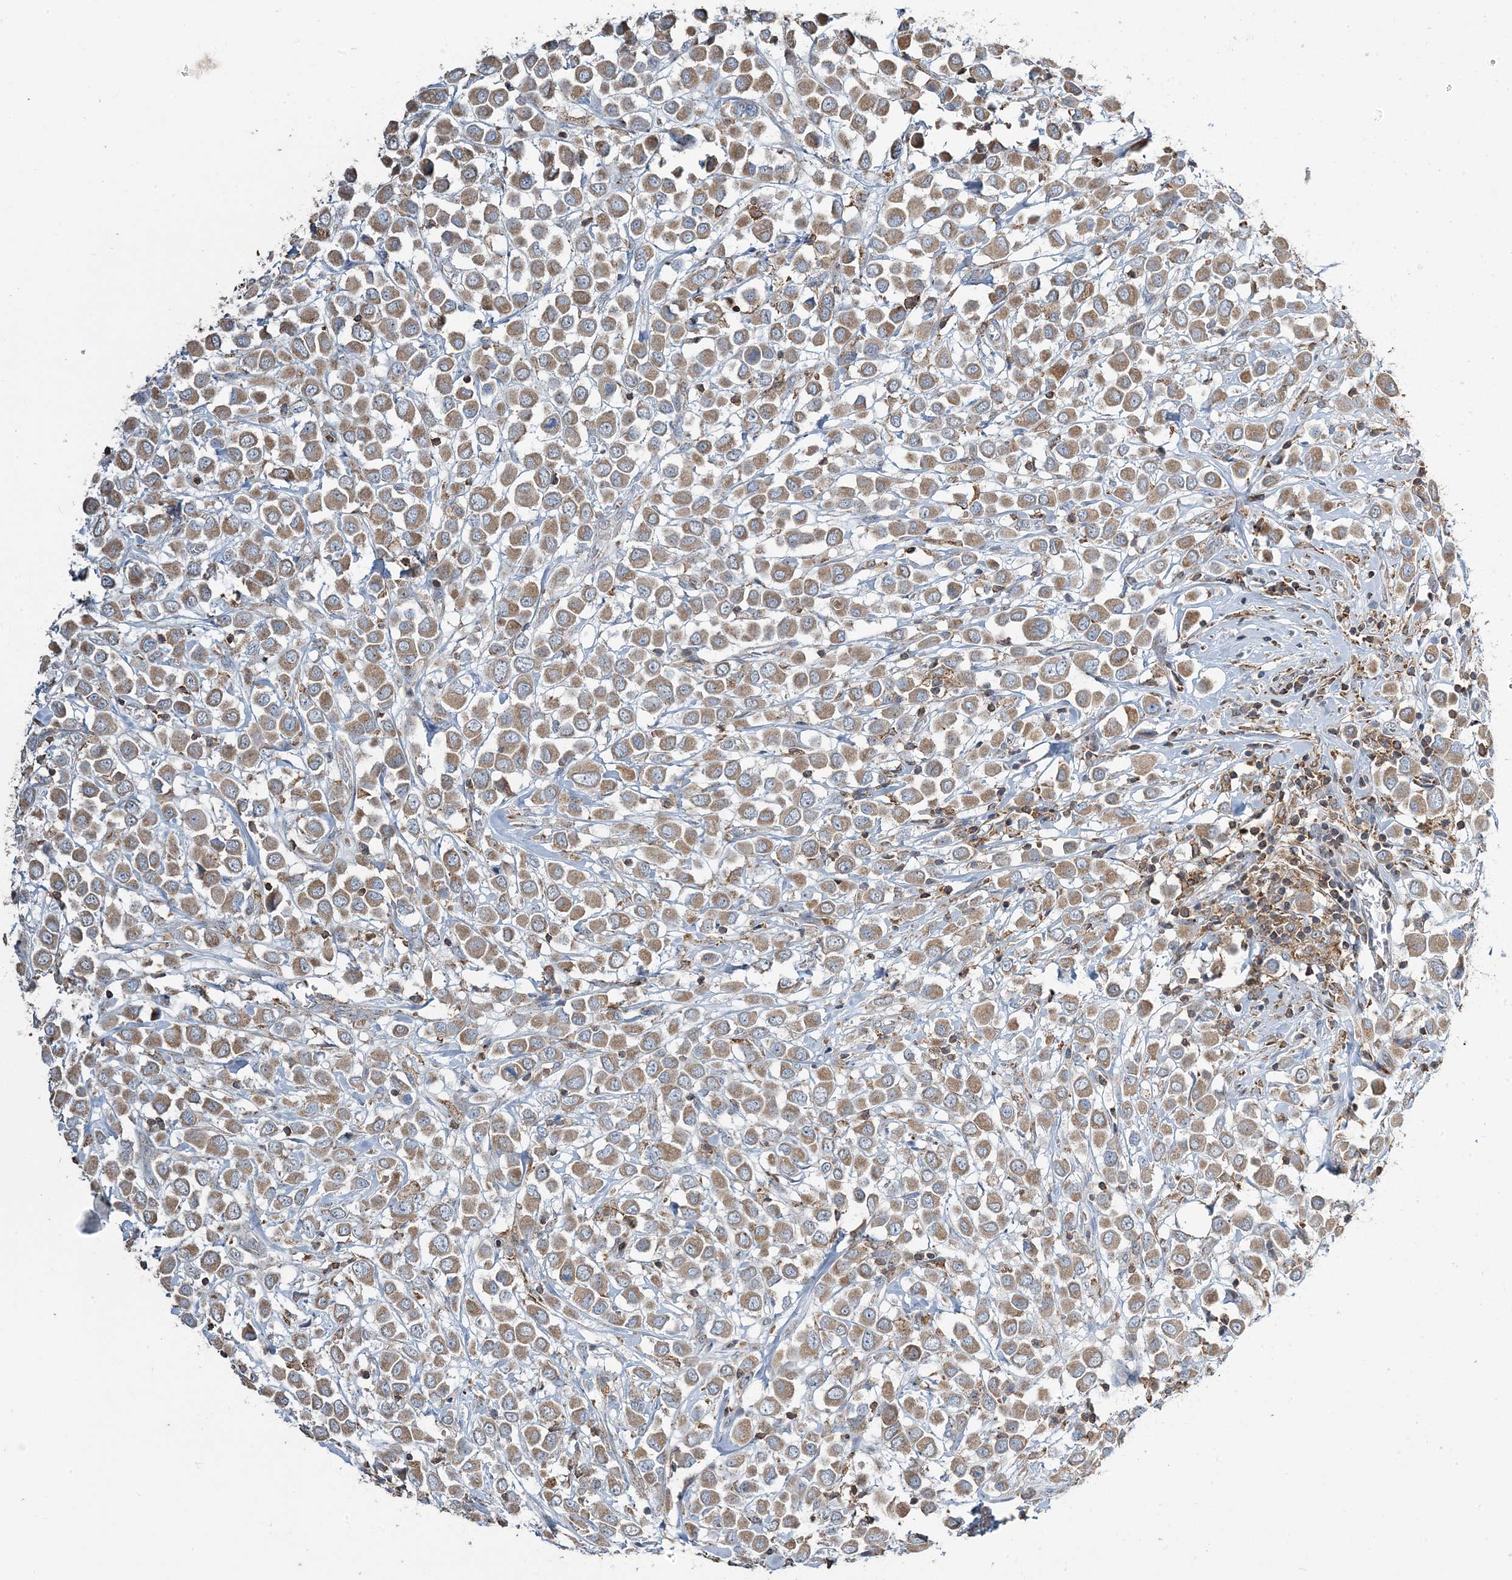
{"staining": {"intensity": "moderate", "quantity": ">75%", "location": "cytoplasmic/membranous"}, "tissue": "breast cancer", "cell_type": "Tumor cells", "image_type": "cancer", "snomed": [{"axis": "morphology", "description": "Duct carcinoma"}, {"axis": "topography", "description": "Breast"}], "caption": "Breast cancer stained for a protein shows moderate cytoplasmic/membranous positivity in tumor cells.", "gene": "TMLHE", "patient": {"sex": "female", "age": 61}}